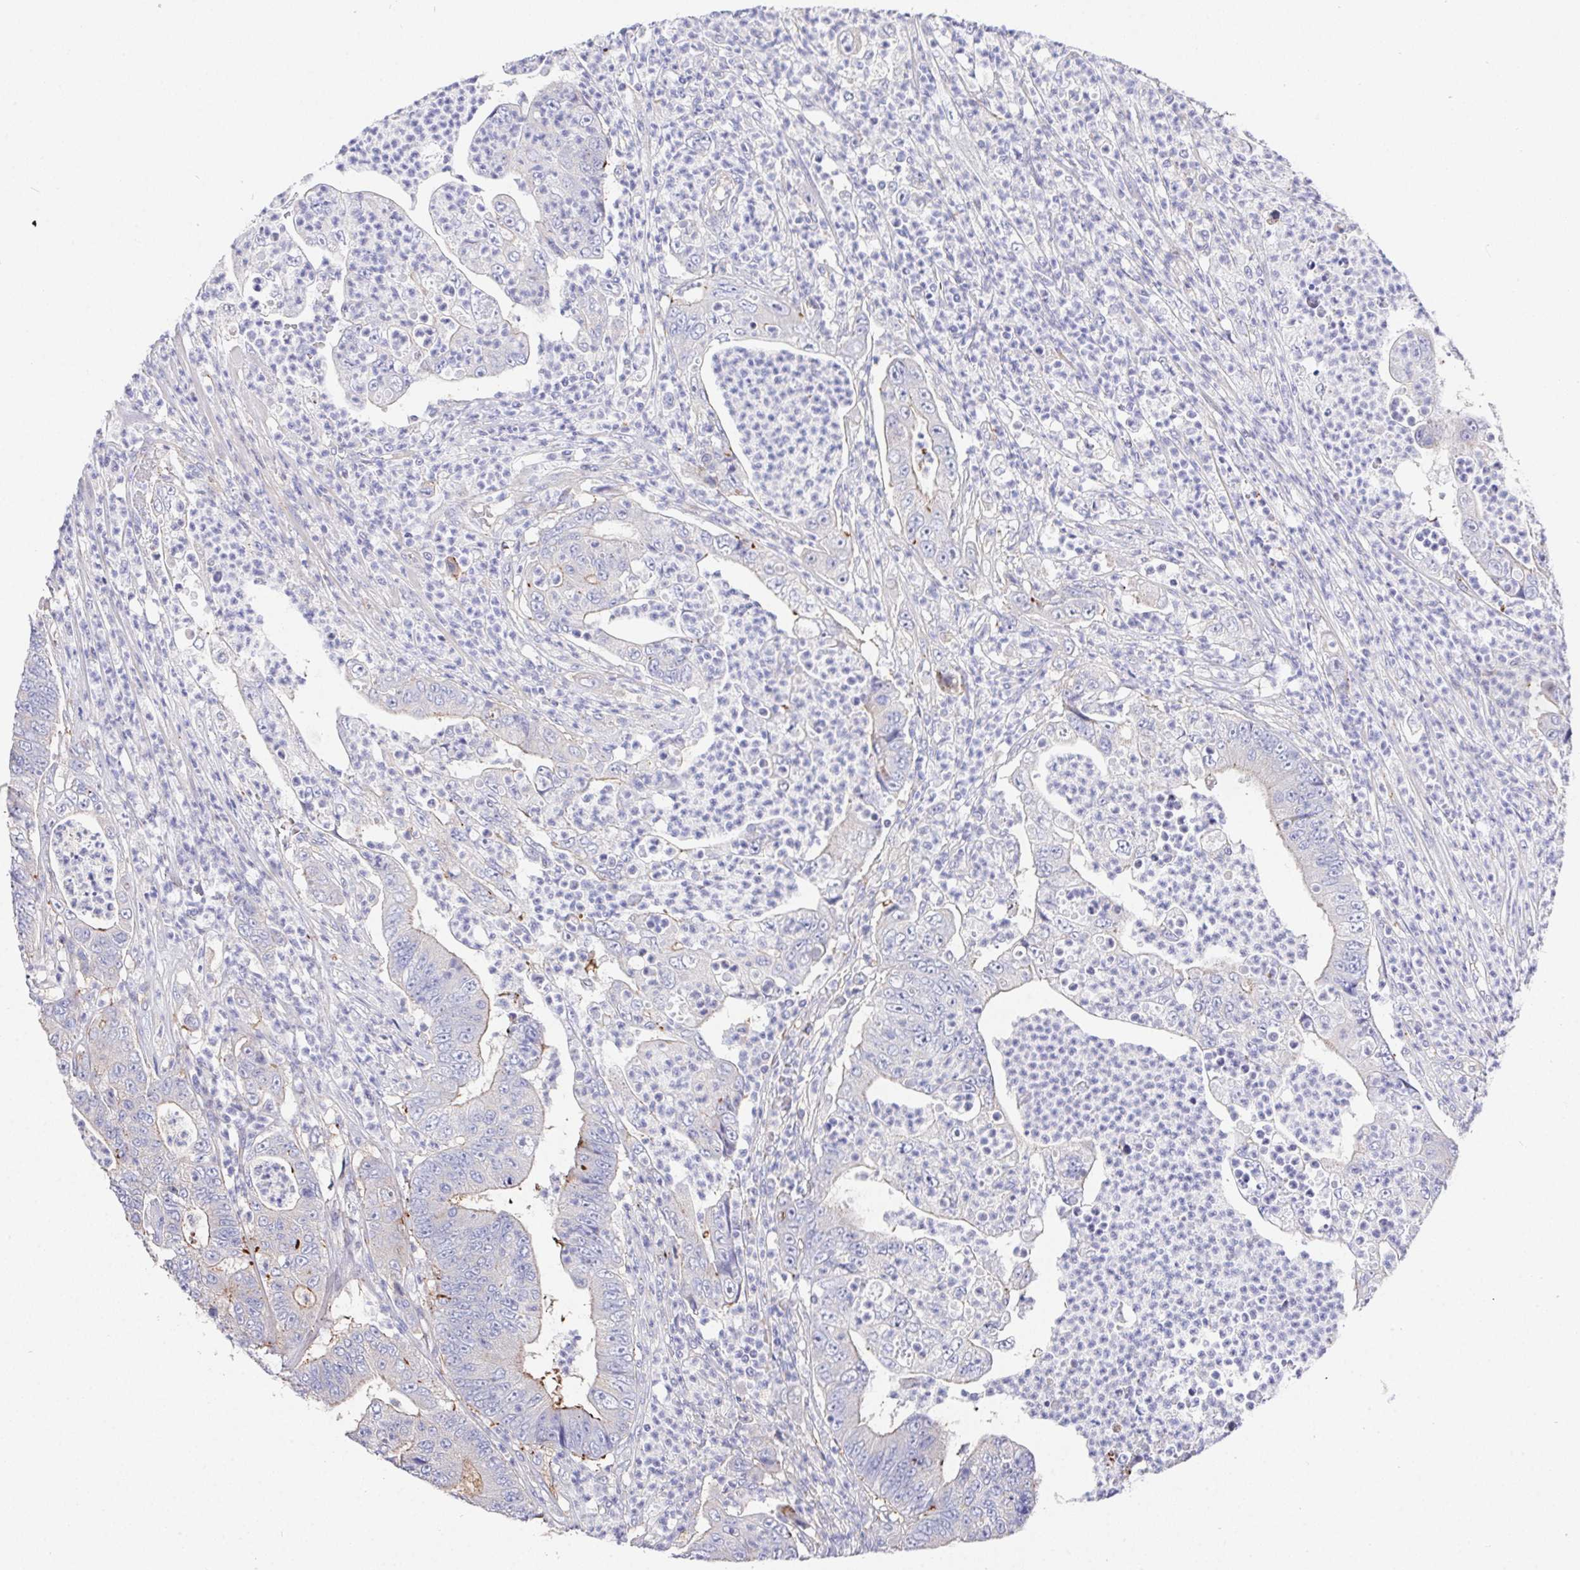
{"staining": {"intensity": "negative", "quantity": "none", "location": "none"}, "tissue": "colorectal cancer", "cell_type": "Tumor cells", "image_type": "cancer", "snomed": [{"axis": "morphology", "description": "Adenocarcinoma, NOS"}, {"axis": "topography", "description": "Colon"}], "caption": "Immunohistochemical staining of human colorectal adenocarcinoma exhibits no significant expression in tumor cells.", "gene": "PRG3", "patient": {"sex": "female", "age": 48}}